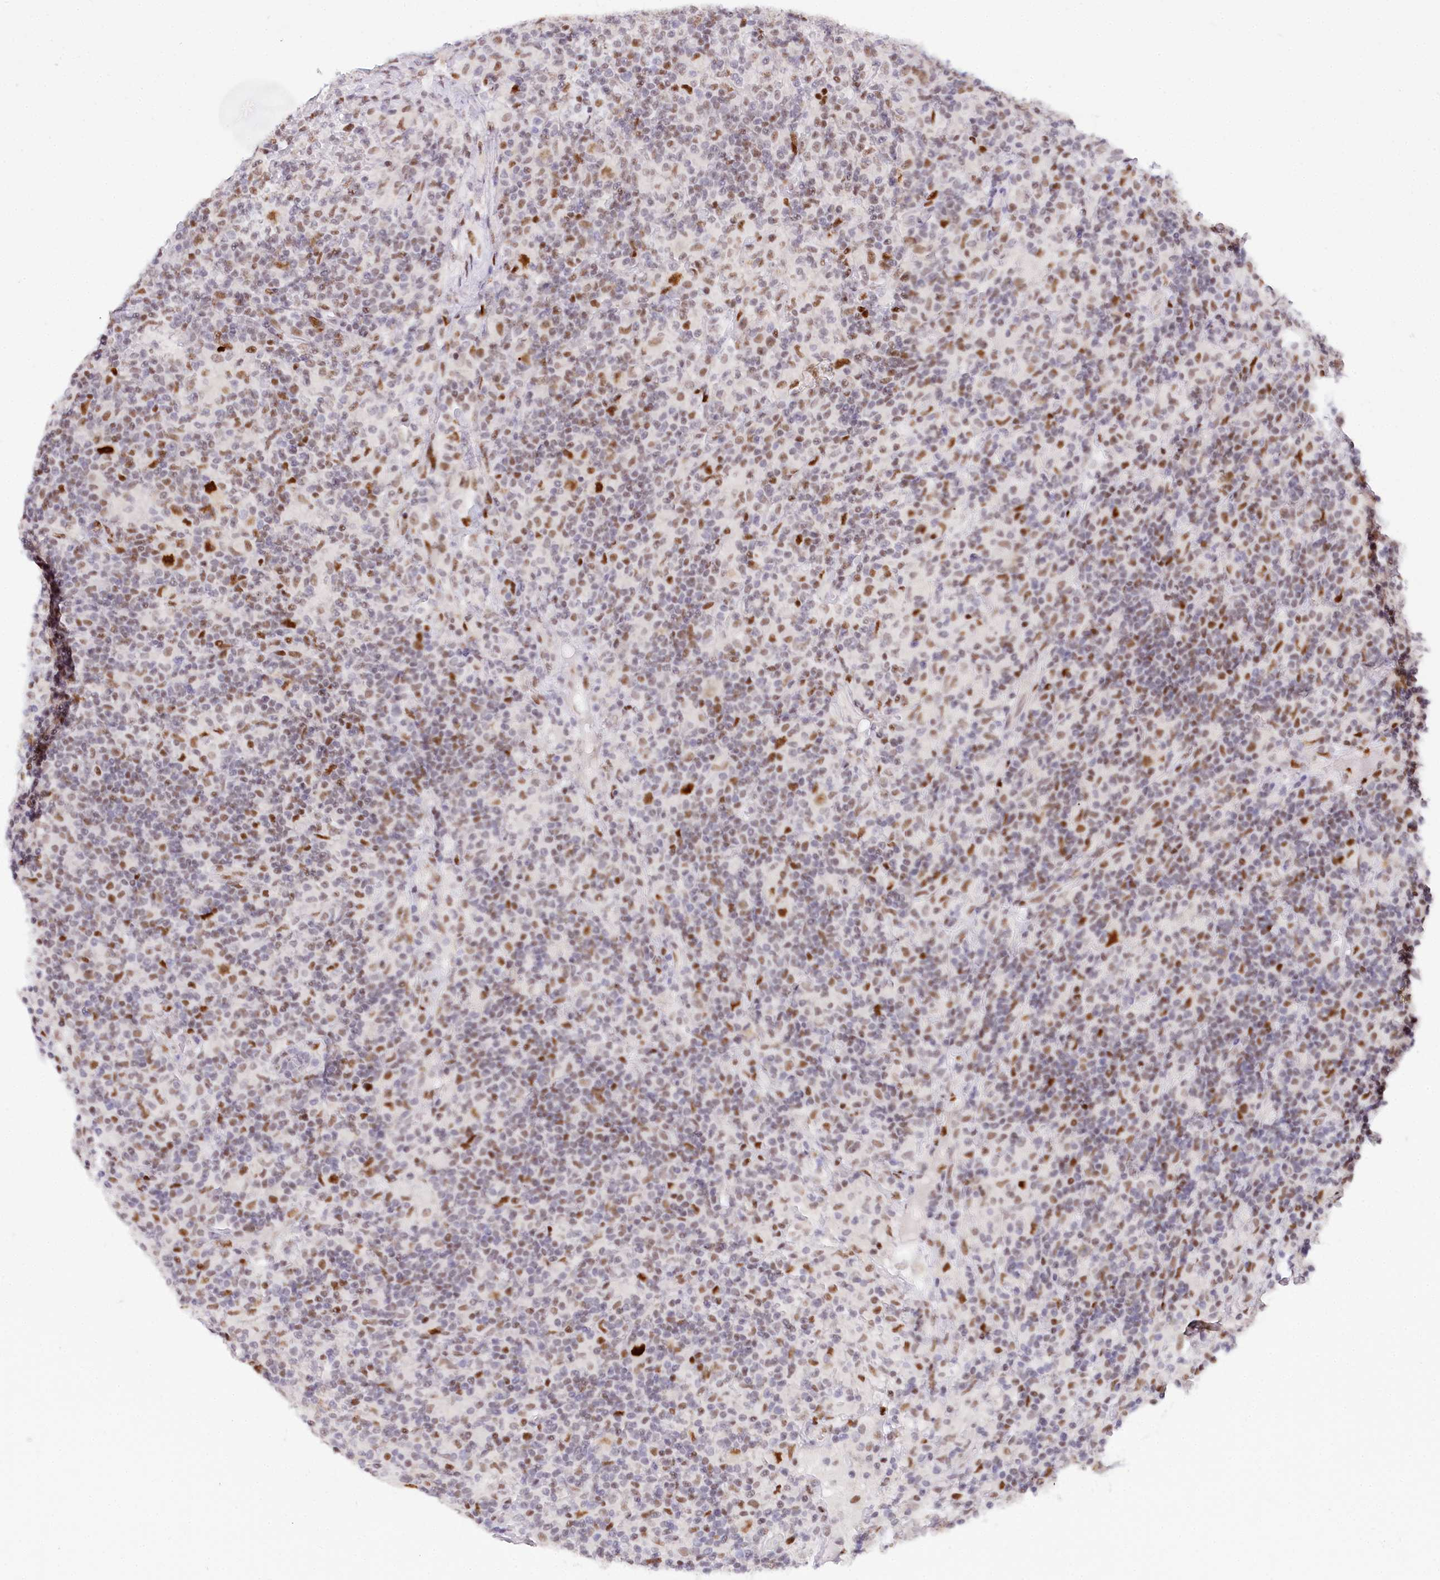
{"staining": {"intensity": "strong", "quantity": ">75%", "location": "nuclear"}, "tissue": "lymphoma", "cell_type": "Tumor cells", "image_type": "cancer", "snomed": [{"axis": "morphology", "description": "Hodgkin's disease, NOS"}, {"axis": "topography", "description": "Lymph node"}], "caption": "About >75% of tumor cells in lymphoma display strong nuclear protein expression as visualized by brown immunohistochemical staining.", "gene": "TP53", "patient": {"sex": "male", "age": 70}}